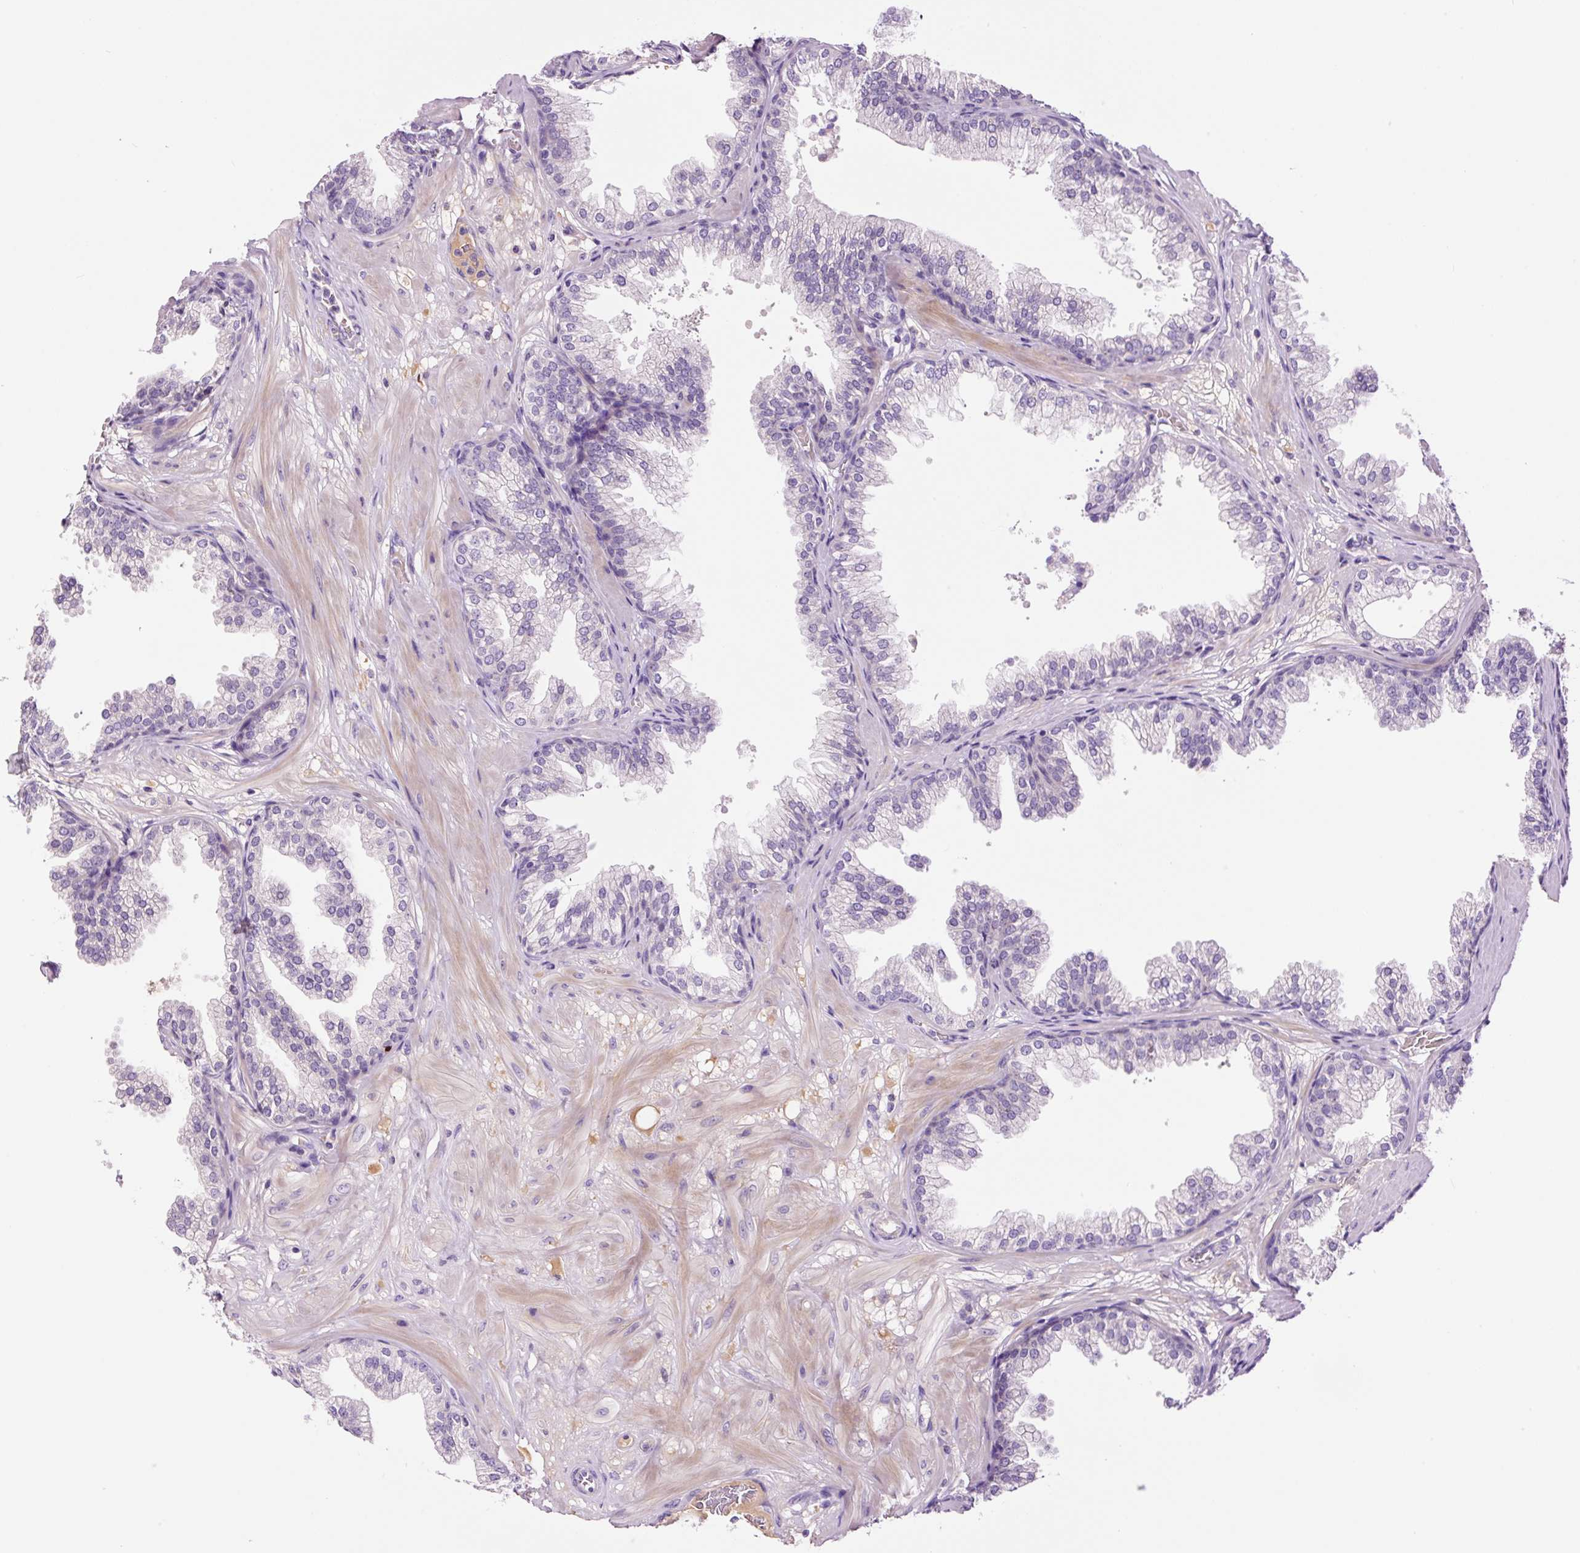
{"staining": {"intensity": "negative", "quantity": "none", "location": "none"}, "tissue": "prostate", "cell_type": "Glandular cells", "image_type": "normal", "snomed": [{"axis": "morphology", "description": "Normal tissue, NOS"}, {"axis": "topography", "description": "Prostate"}], "caption": "High power microscopy image of an IHC micrograph of unremarkable prostate, revealing no significant positivity in glandular cells. (DAB (3,3'-diaminobenzidine) IHC with hematoxylin counter stain).", "gene": "DPPA4", "patient": {"sex": "male", "age": 37}}